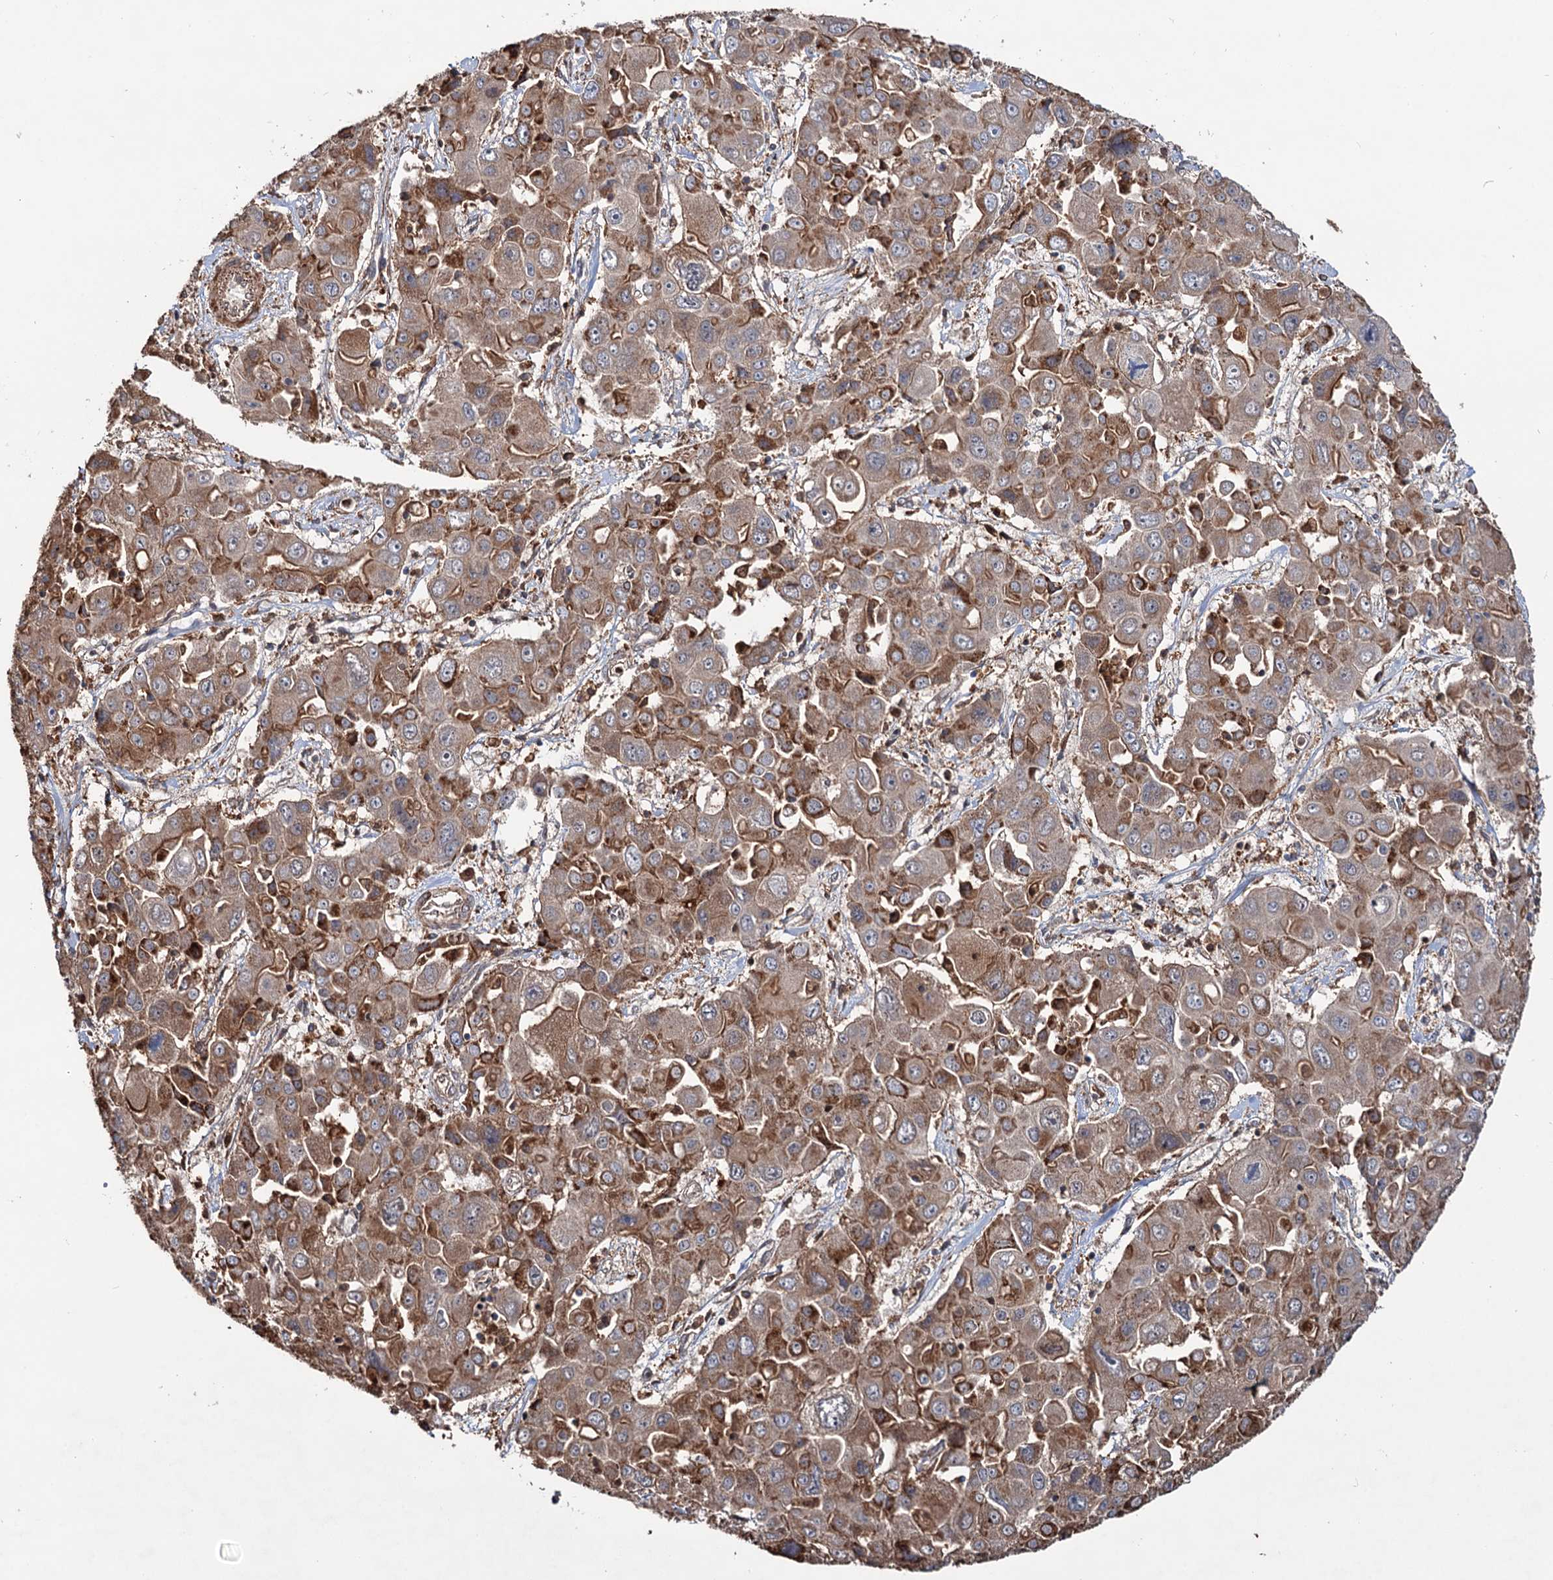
{"staining": {"intensity": "moderate", "quantity": ">75%", "location": "cytoplasmic/membranous"}, "tissue": "liver cancer", "cell_type": "Tumor cells", "image_type": "cancer", "snomed": [{"axis": "morphology", "description": "Cholangiocarcinoma"}, {"axis": "topography", "description": "Liver"}], "caption": "A brown stain shows moderate cytoplasmic/membranous staining of a protein in liver cancer (cholangiocarcinoma) tumor cells.", "gene": "GRIP1", "patient": {"sex": "male", "age": 67}}